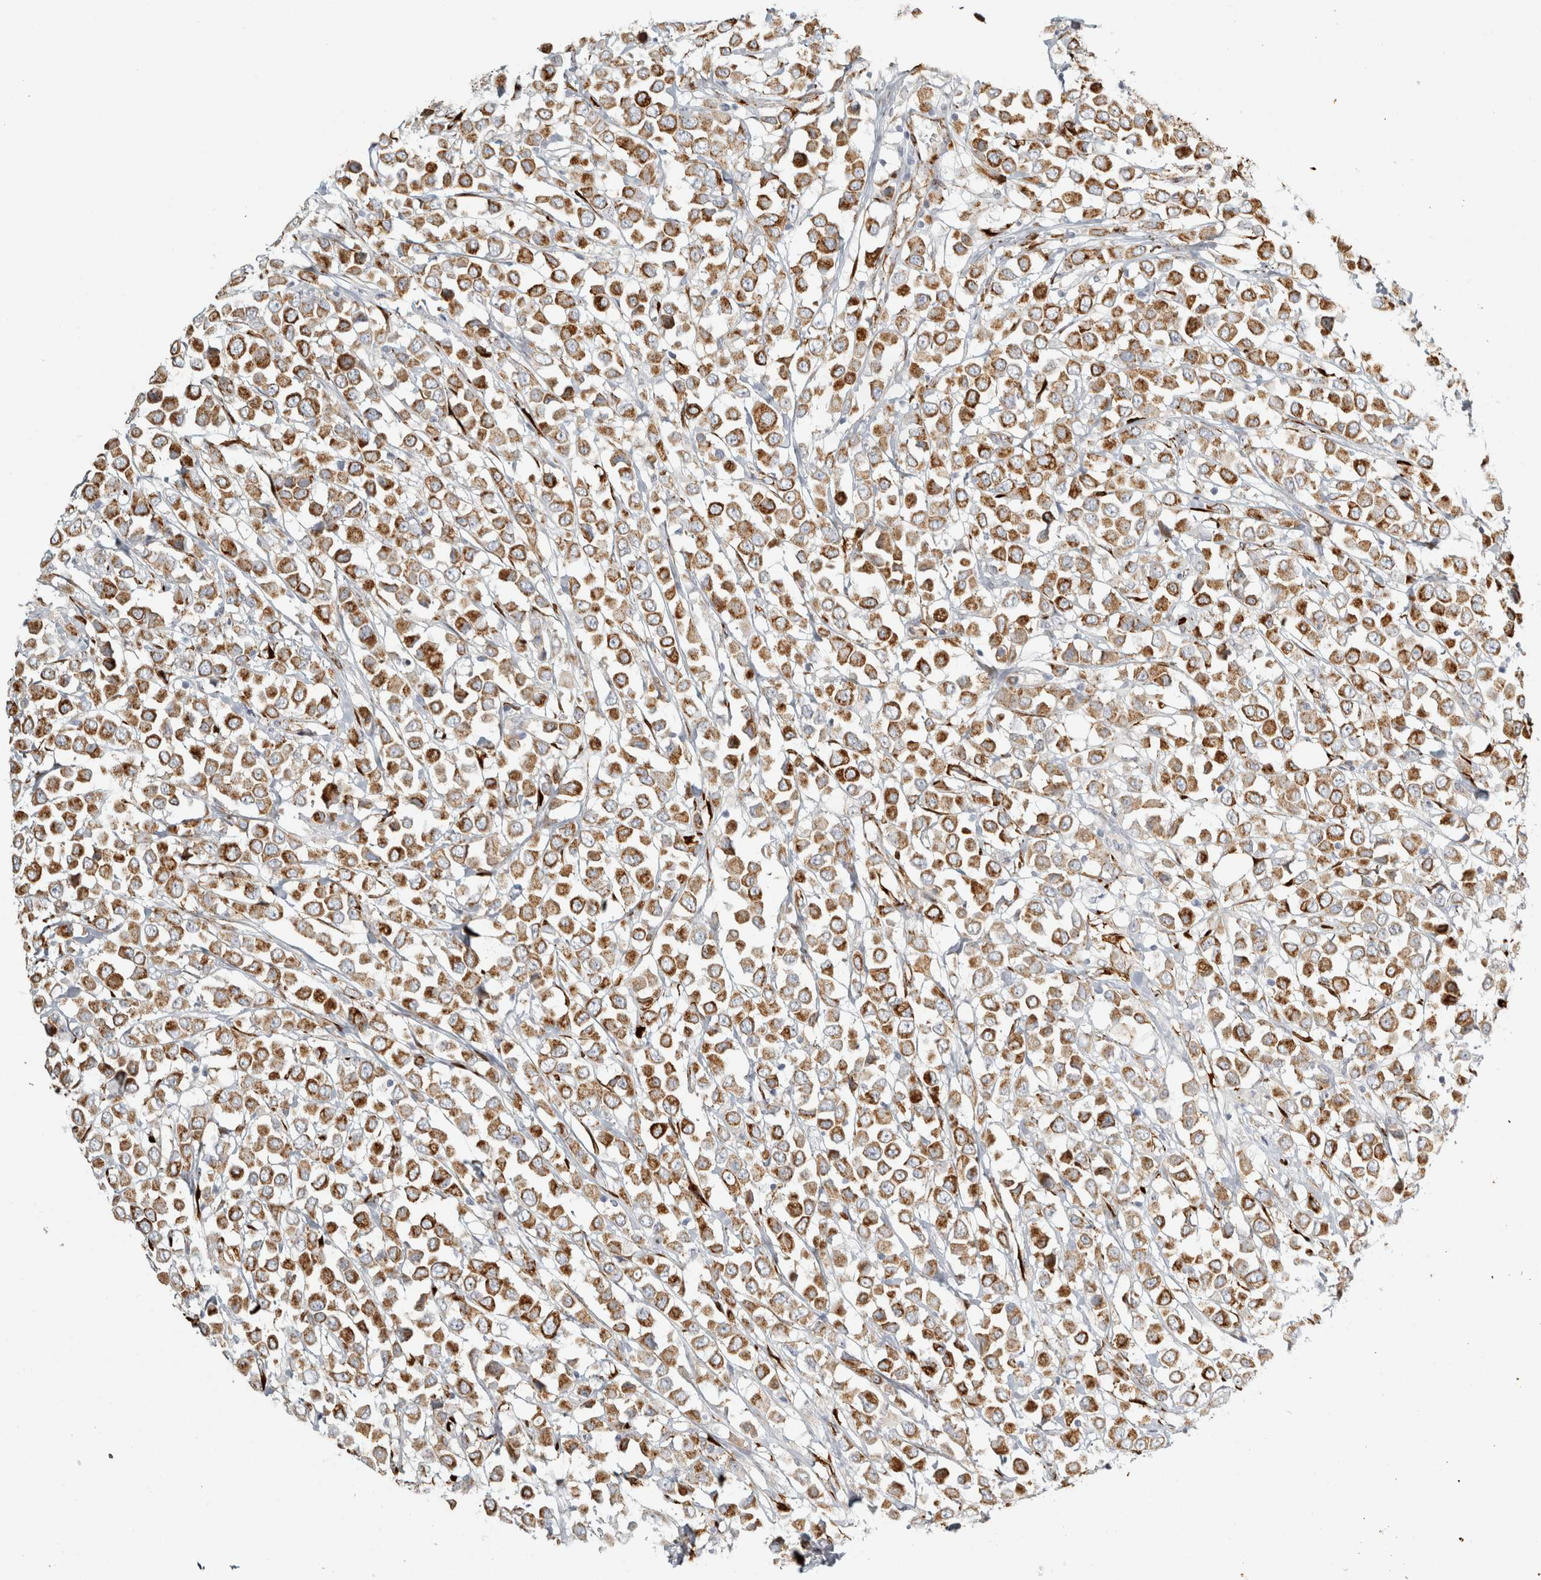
{"staining": {"intensity": "moderate", "quantity": ">75%", "location": "cytoplasmic/membranous"}, "tissue": "breast cancer", "cell_type": "Tumor cells", "image_type": "cancer", "snomed": [{"axis": "morphology", "description": "Duct carcinoma"}, {"axis": "topography", "description": "Breast"}], "caption": "IHC of human breast cancer (intraductal carcinoma) displays medium levels of moderate cytoplasmic/membranous expression in approximately >75% of tumor cells. (DAB IHC with brightfield microscopy, high magnification).", "gene": "OSTN", "patient": {"sex": "female", "age": 61}}